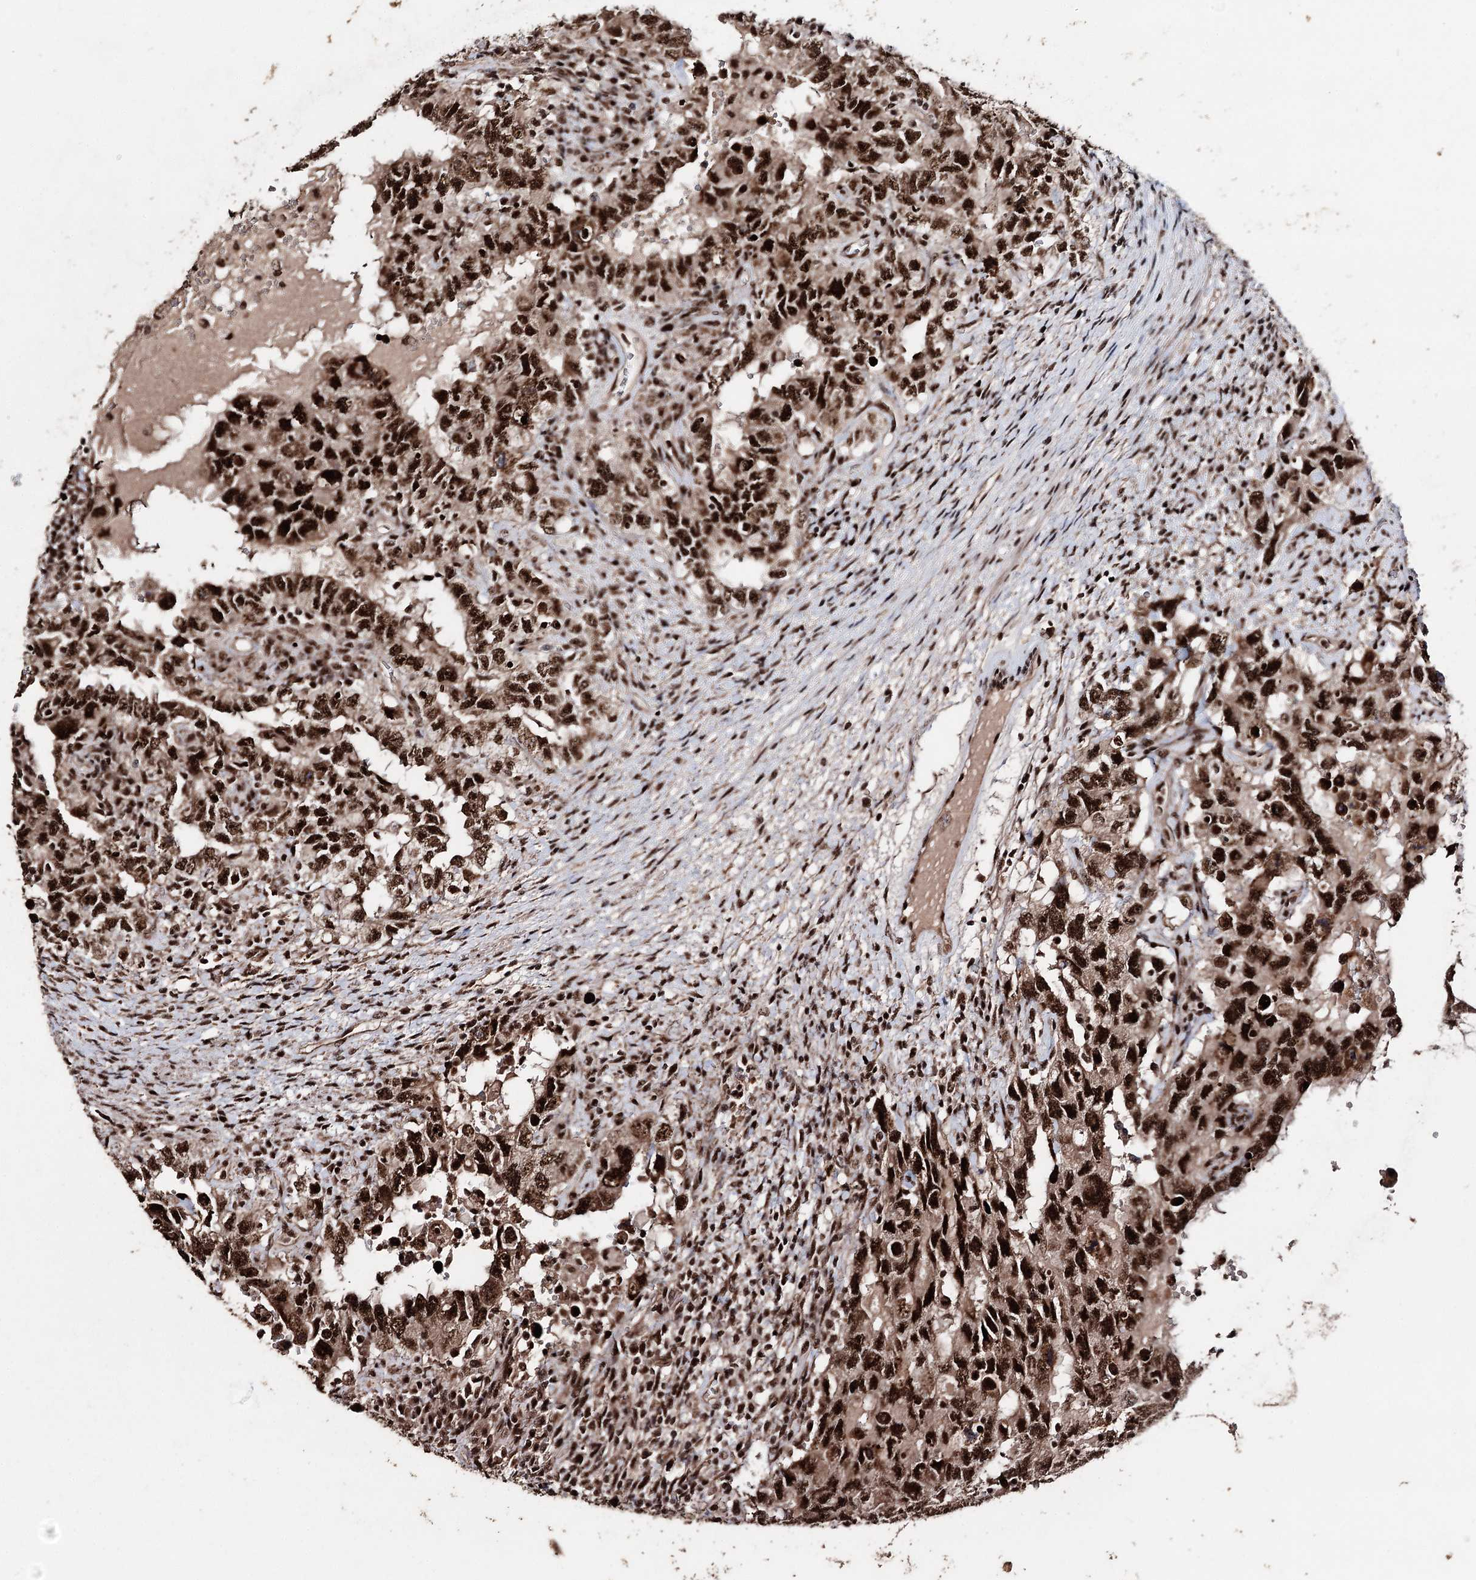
{"staining": {"intensity": "strong", "quantity": ">75%", "location": "nuclear"}, "tissue": "testis cancer", "cell_type": "Tumor cells", "image_type": "cancer", "snomed": [{"axis": "morphology", "description": "Carcinoma, Embryonal, NOS"}, {"axis": "topography", "description": "Testis"}], "caption": "The histopathology image demonstrates immunohistochemical staining of testis cancer. There is strong nuclear expression is appreciated in about >75% of tumor cells. Using DAB (brown) and hematoxylin (blue) stains, captured at high magnification using brightfield microscopy.", "gene": "U2SURP", "patient": {"sex": "male", "age": 26}}